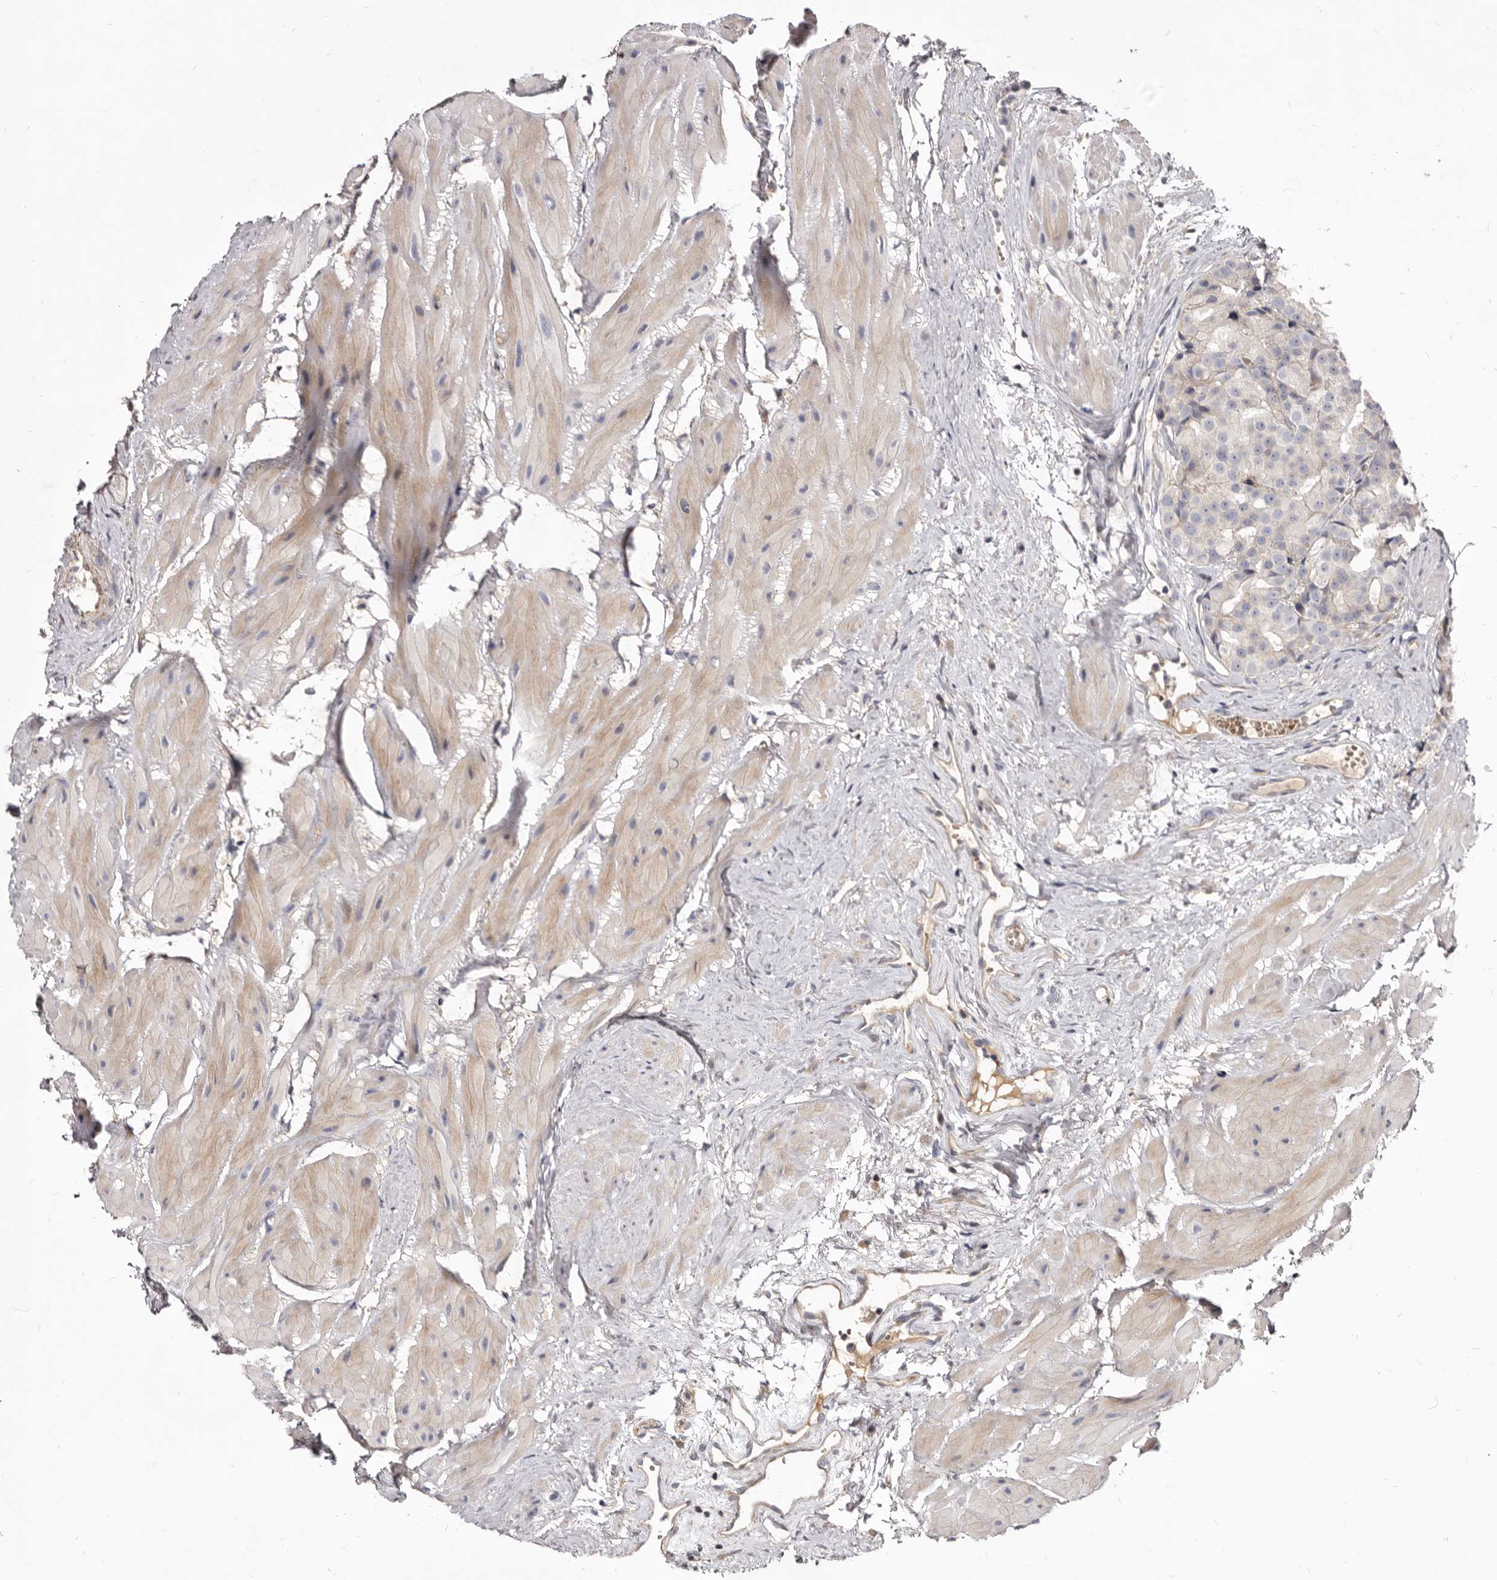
{"staining": {"intensity": "negative", "quantity": "none", "location": "none"}, "tissue": "prostate cancer", "cell_type": "Tumor cells", "image_type": "cancer", "snomed": [{"axis": "morphology", "description": "Adenocarcinoma, Low grade"}, {"axis": "topography", "description": "Prostate"}], "caption": "This is an immunohistochemistry image of human prostate low-grade adenocarcinoma. There is no staining in tumor cells.", "gene": "FAS", "patient": {"sex": "male", "age": 88}}